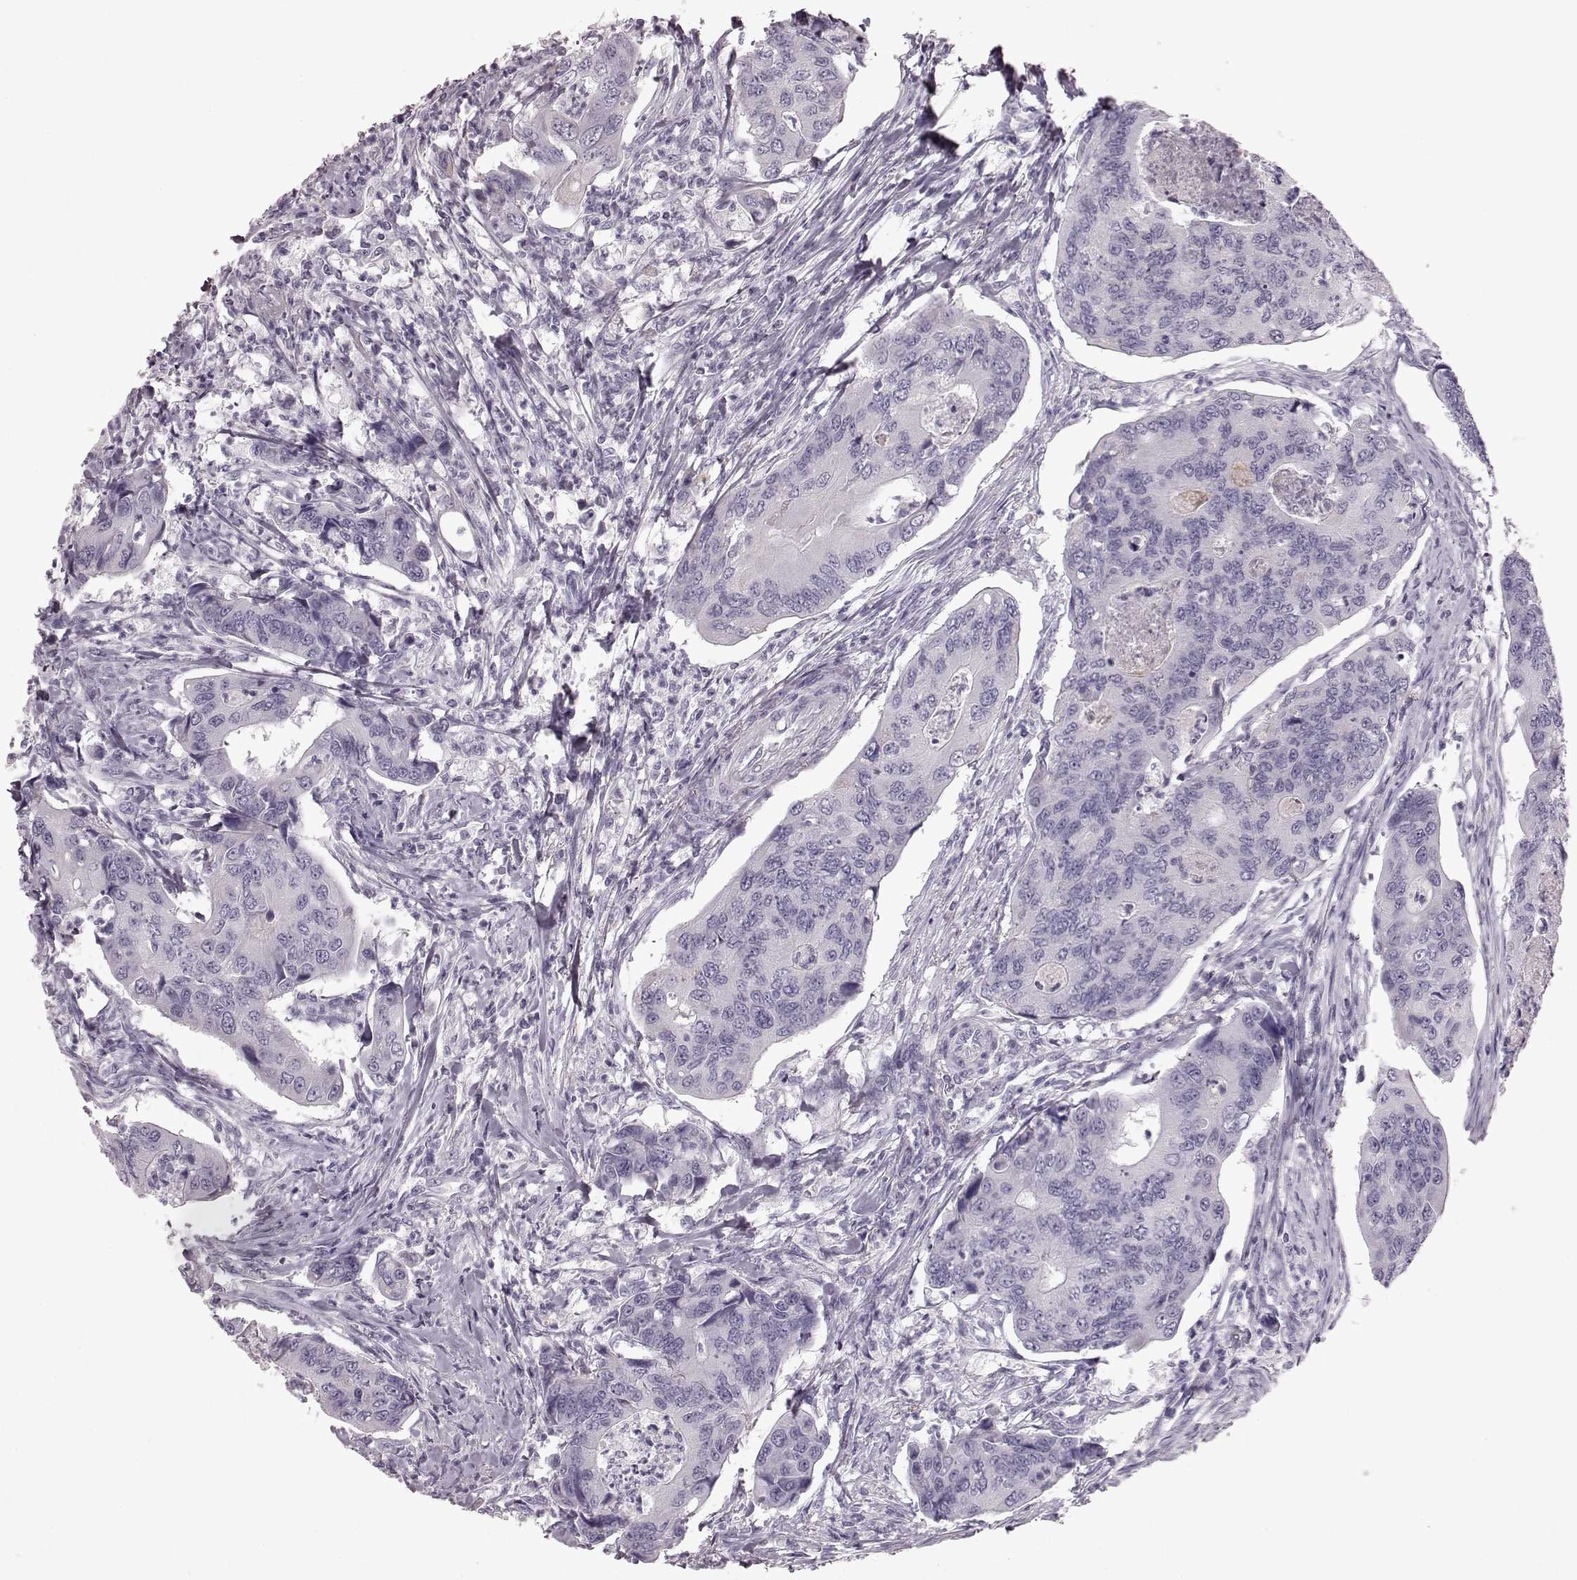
{"staining": {"intensity": "negative", "quantity": "none", "location": "none"}, "tissue": "colorectal cancer", "cell_type": "Tumor cells", "image_type": "cancer", "snomed": [{"axis": "morphology", "description": "Adenocarcinoma, NOS"}, {"axis": "topography", "description": "Colon"}], "caption": "This micrograph is of adenocarcinoma (colorectal) stained with immunohistochemistry (IHC) to label a protein in brown with the nuclei are counter-stained blue. There is no staining in tumor cells.", "gene": "CRYBA2", "patient": {"sex": "female", "age": 67}}